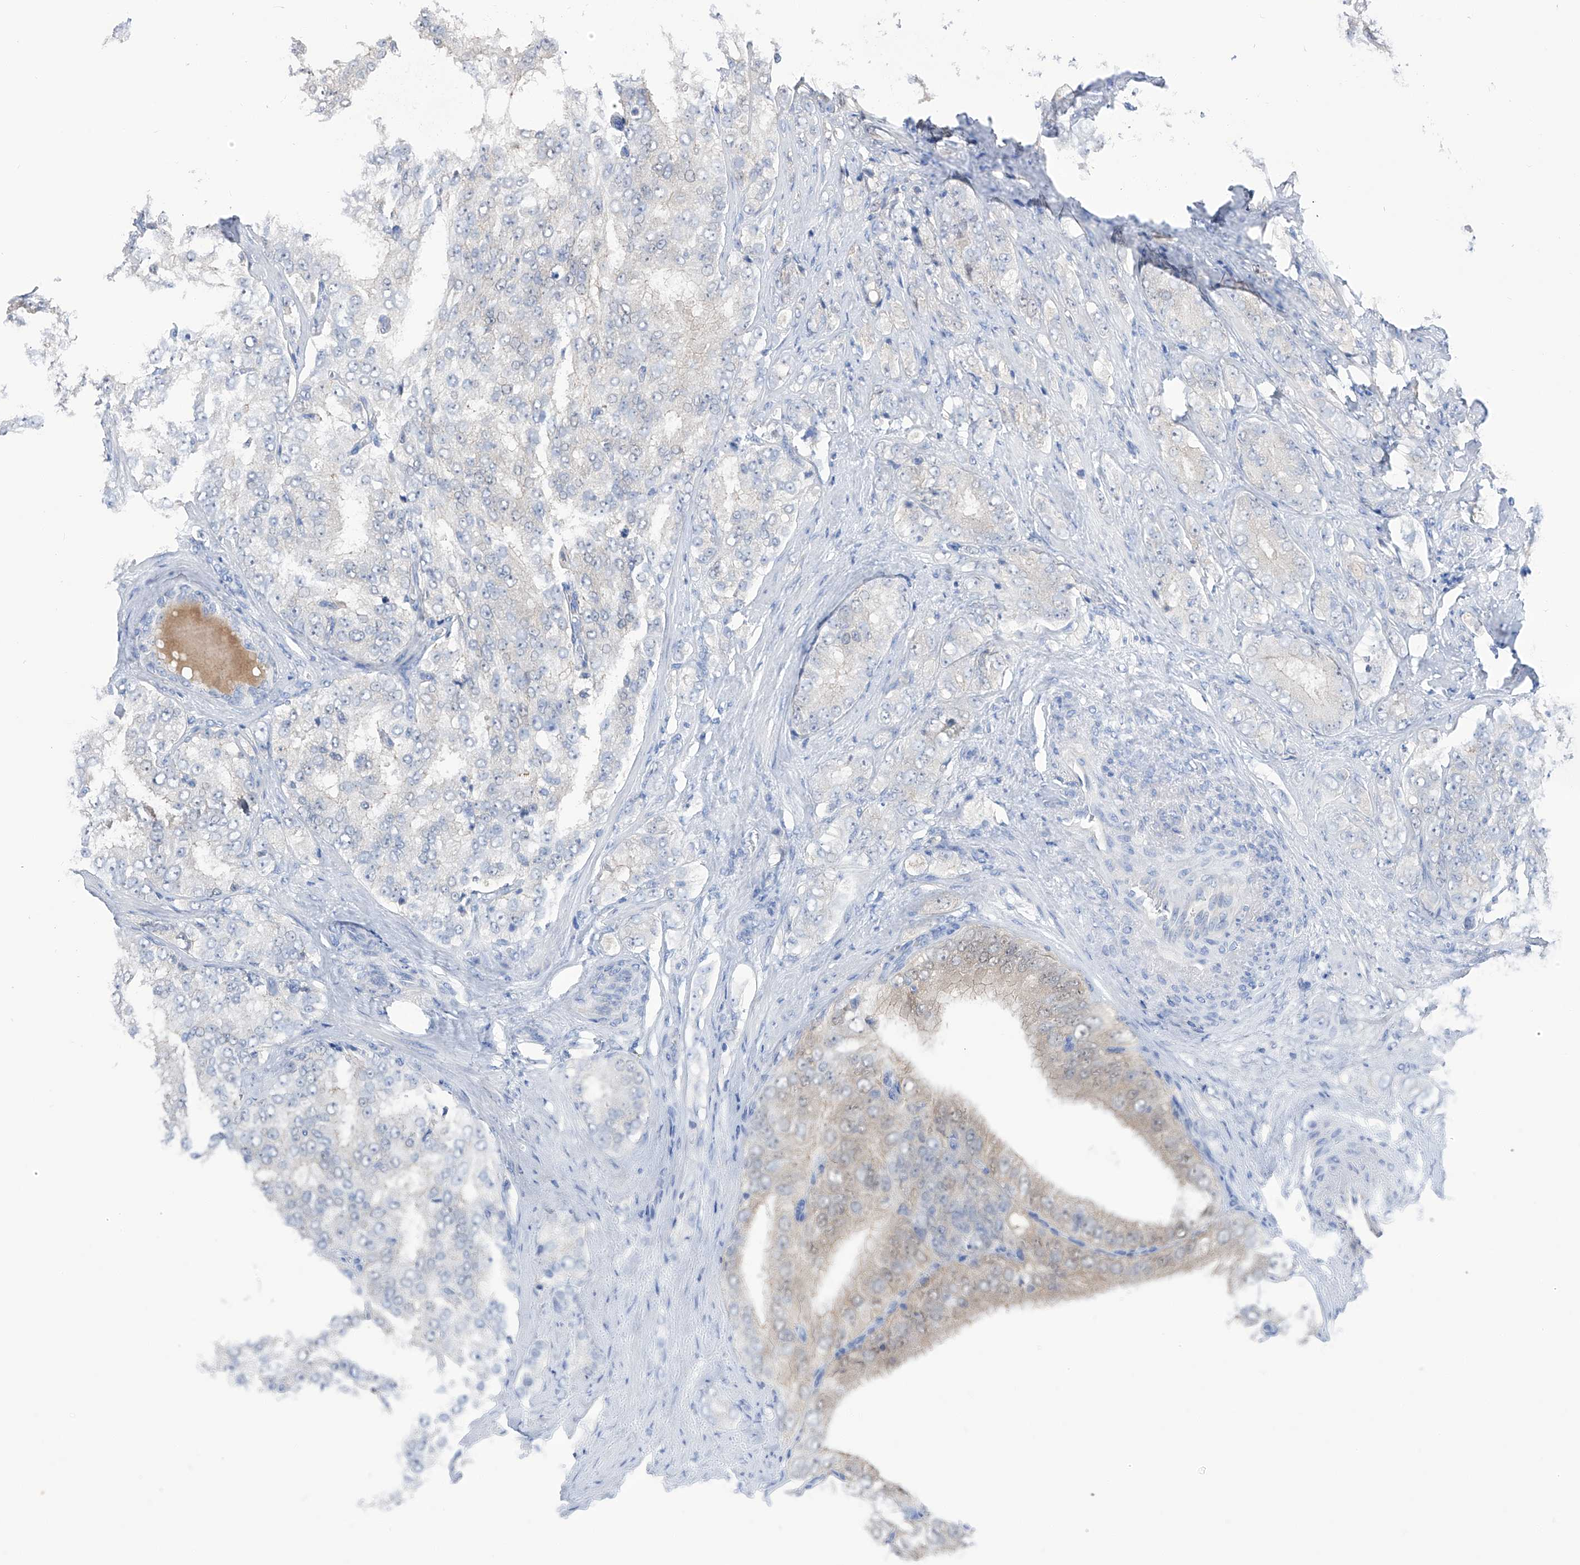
{"staining": {"intensity": "negative", "quantity": "none", "location": "none"}, "tissue": "prostate cancer", "cell_type": "Tumor cells", "image_type": "cancer", "snomed": [{"axis": "morphology", "description": "Adenocarcinoma, High grade"}, {"axis": "topography", "description": "Prostate"}], "caption": "Photomicrograph shows no protein staining in tumor cells of prostate cancer (adenocarcinoma (high-grade)) tissue.", "gene": "PGM3", "patient": {"sex": "male", "age": 58}}